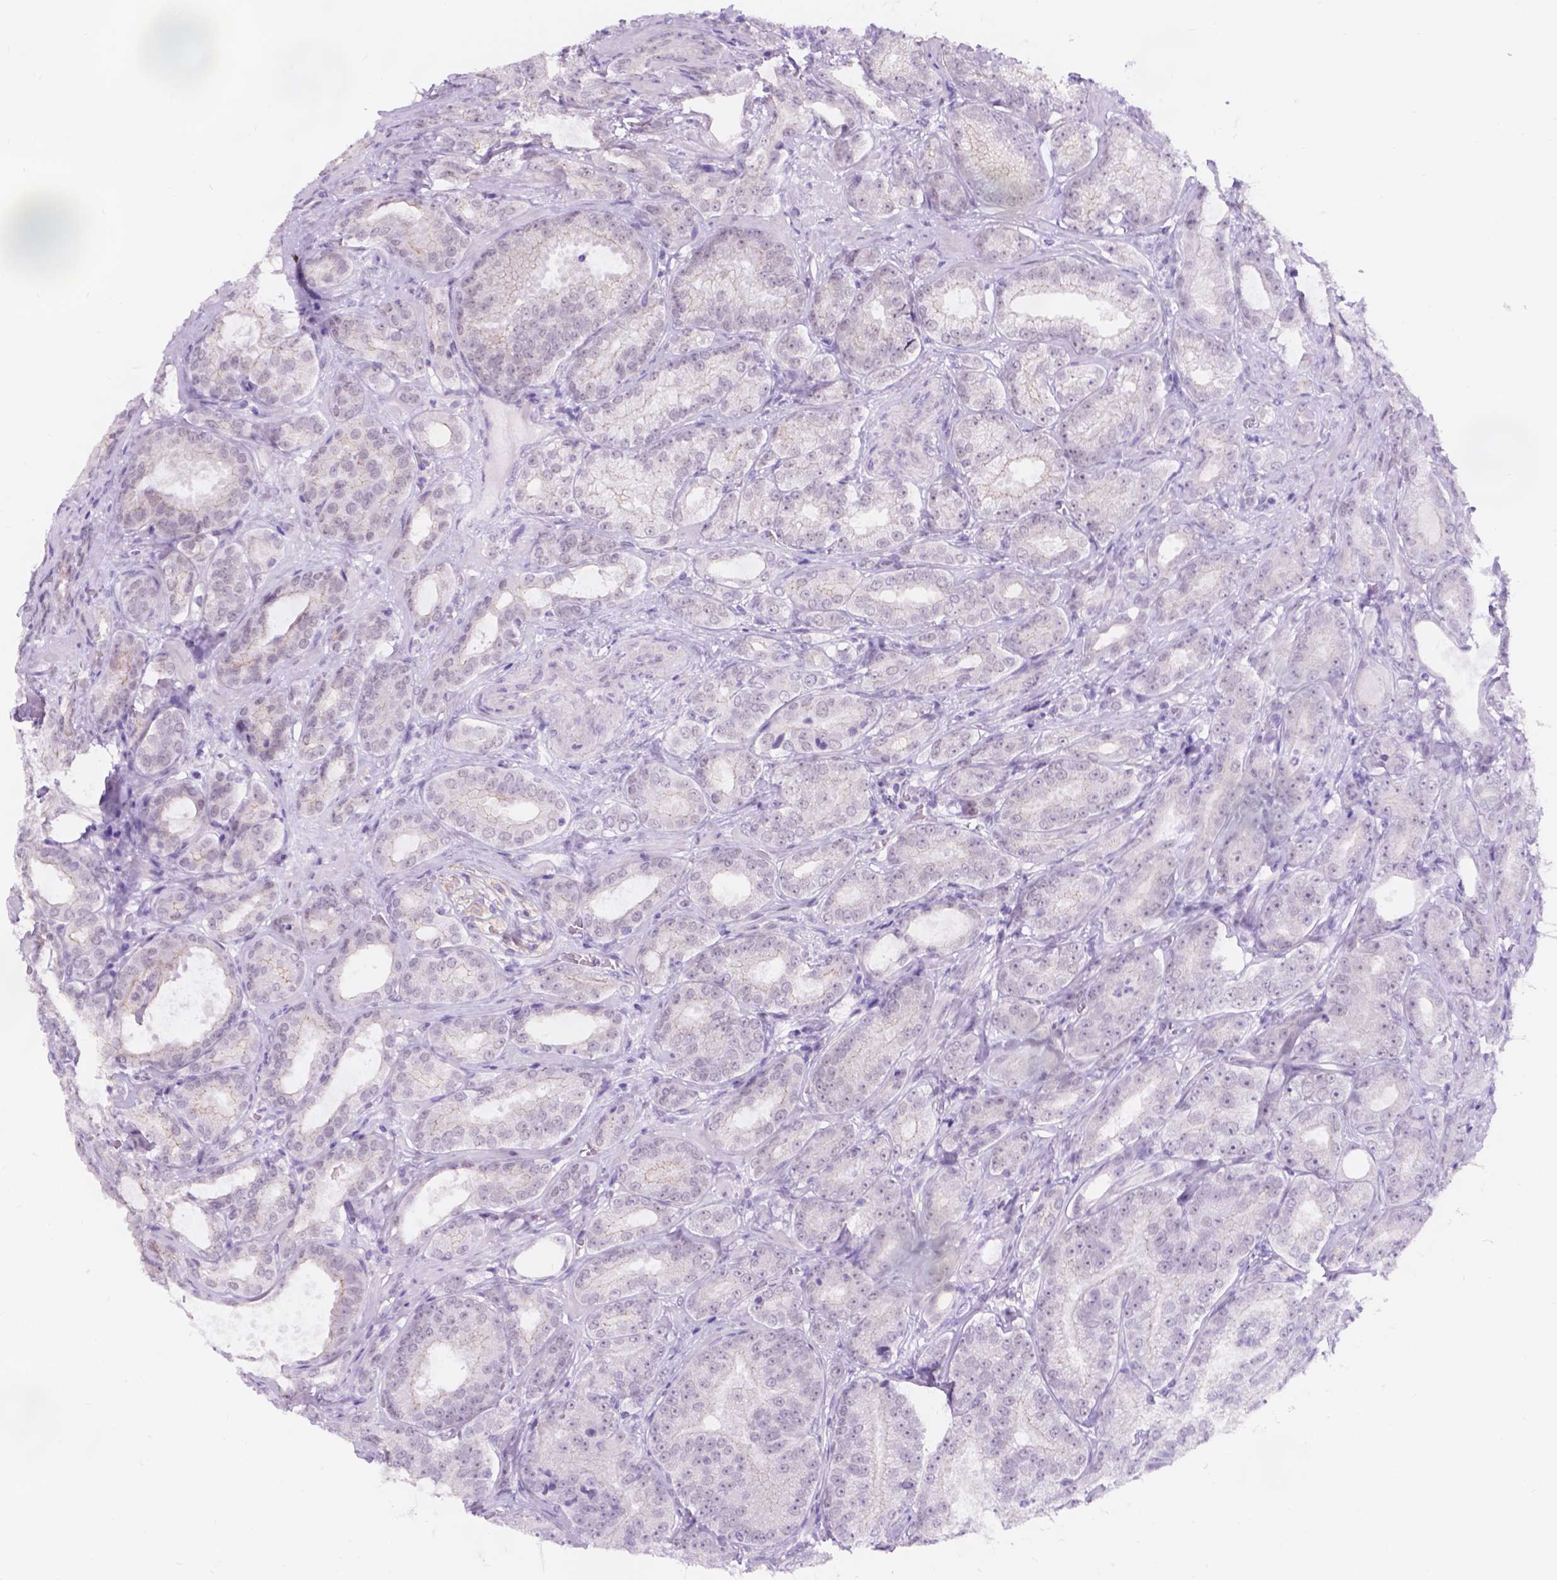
{"staining": {"intensity": "negative", "quantity": "none", "location": "none"}, "tissue": "prostate cancer", "cell_type": "Tumor cells", "image_type": "cancer", "snomed": [{"axis": "morphology", "description": "Adenocarcinoma, High grade"}, {"axis": "topography", "description": "Prostate"}], "caption": "Immunohistochemical staining of human high-grade adenocarcinoma (prostate) displays no significant positivity in tumor cells. (DAB IHC with hematoxylin counter stain).", "gene": "DCC", "patient": {"sex": "male", "age": 64}}